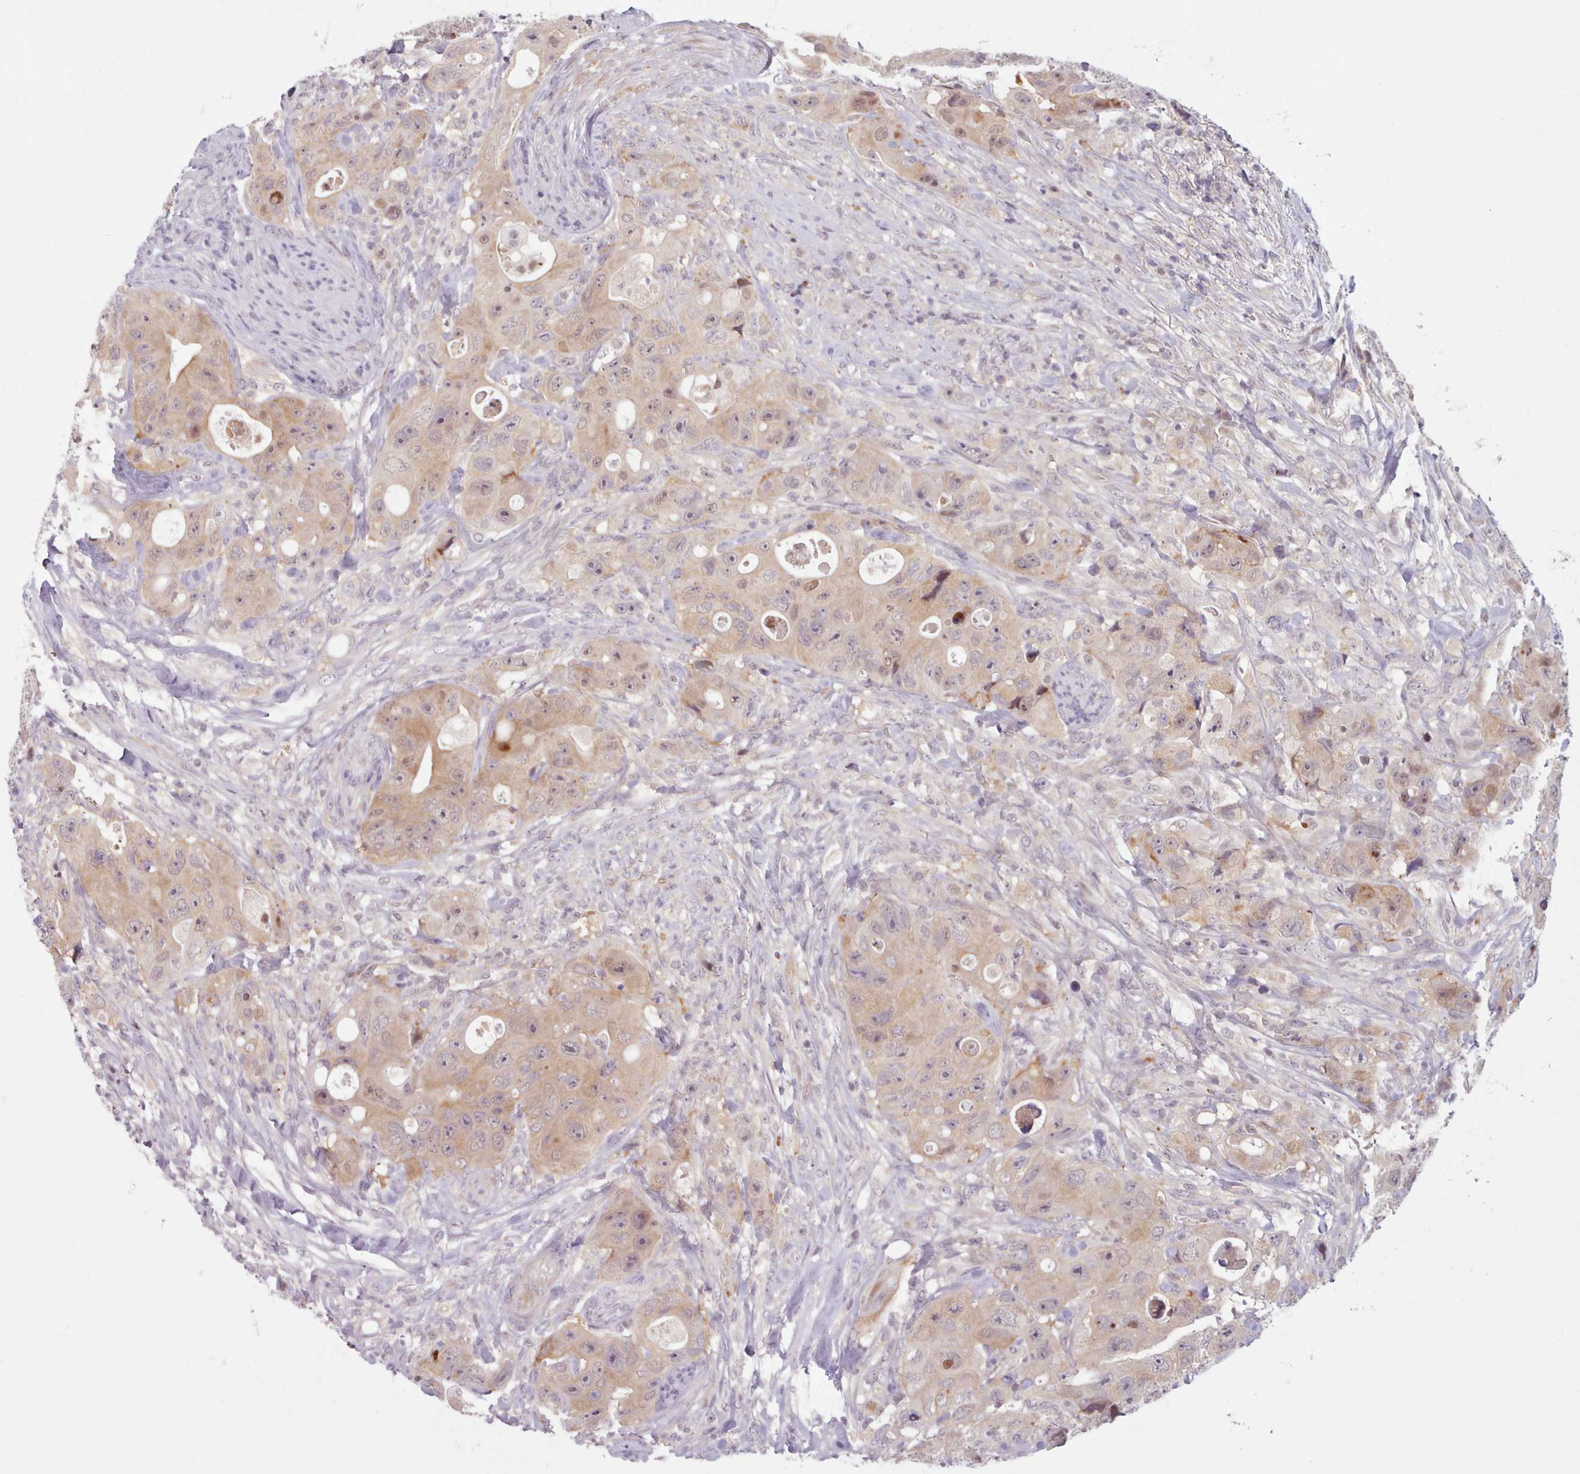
{"staining": {"intensity": "weak", "quantity": ">75%", "location": "cytoplasmic/membranous,nuclear"}, "tissue": "colorectal cancer", "cell_type": "Tumor cells", "image_type": "cancer", "snomed": [{"axis": "morphology", "description": "Adenocarcinoma, NOS"}, {"axis": "topography", "description": "Colon"}], "caption": "Protein analysis of adenocarcinoma (colorectal) tissue displays weak cytoplasmic/membranous and nuclear staining in about >75% of tumor cells. The staining was performed using DAB, with brown indicating positive protein expression. Nuclei are stained blue with hematoxylin.", "gene": "KBTBD7", "patient": {"sex": "female", "age": 46}}